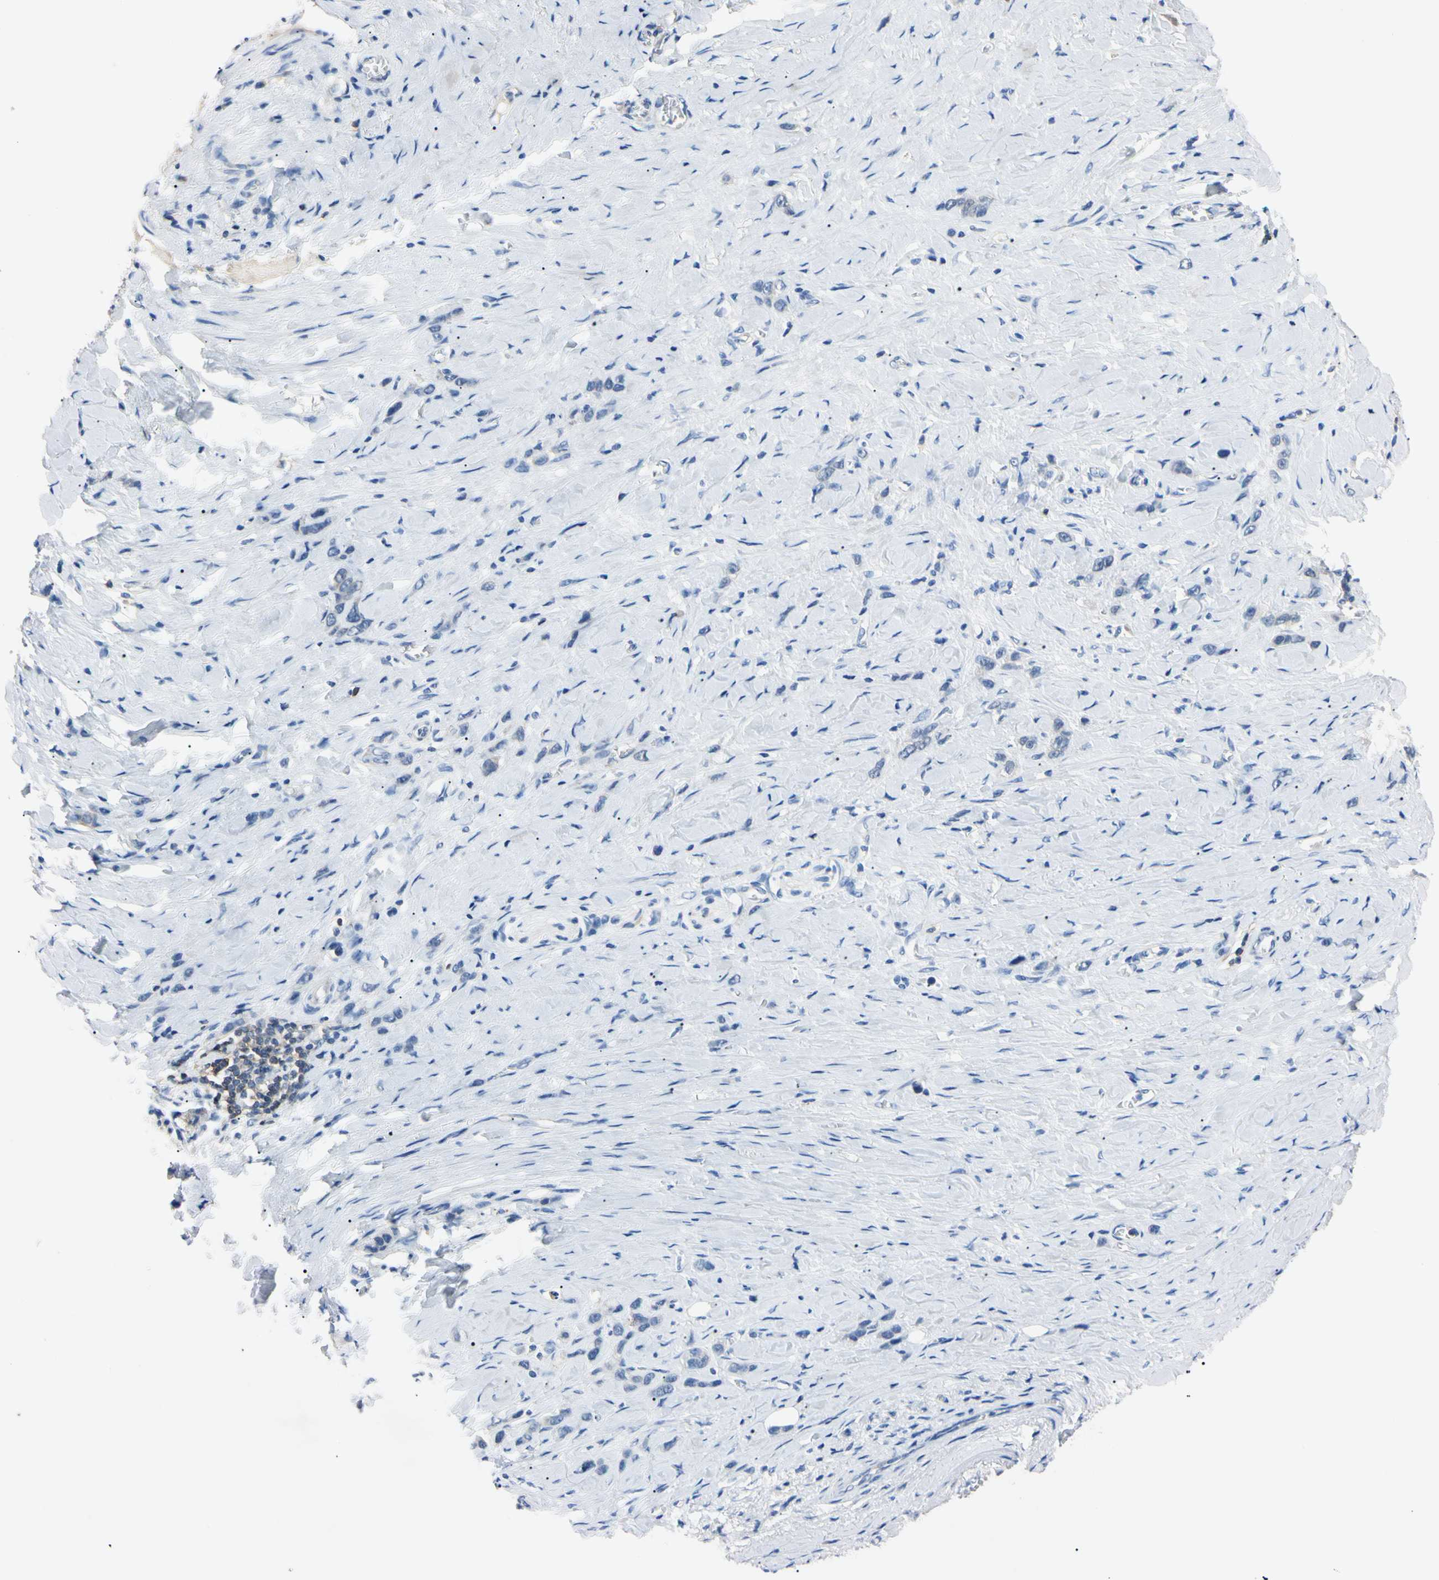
{"staining": {"intensity": "weak", "quantity": ">75%", "location": "cytoplasmic/membranous"}, "tissue": "stomach cancer", "cell_type": "Tumor cells", "image_type": "cancer", "snomed": [{"axis": "morphology", "description": "Normal tissue, NOS"}, {"axis": "morphology", "description": "Adenocarcinoma, NOS"}, {"axis": "morphology", "description": "Adenocarcinoma, High grade"}, {"axis": "topography", "description": "Stomach, upper"}, {"axis": "topography", "description": "Stomach"}], "caption": "A brown stain shows weak cytoplasmic/membranous positivity of a protein in human stomach cancer (adenocarcinoma (high-grade)) tumor cells.", "gene": "PNKD", "patient": {"sex": "female", "age": 65}}